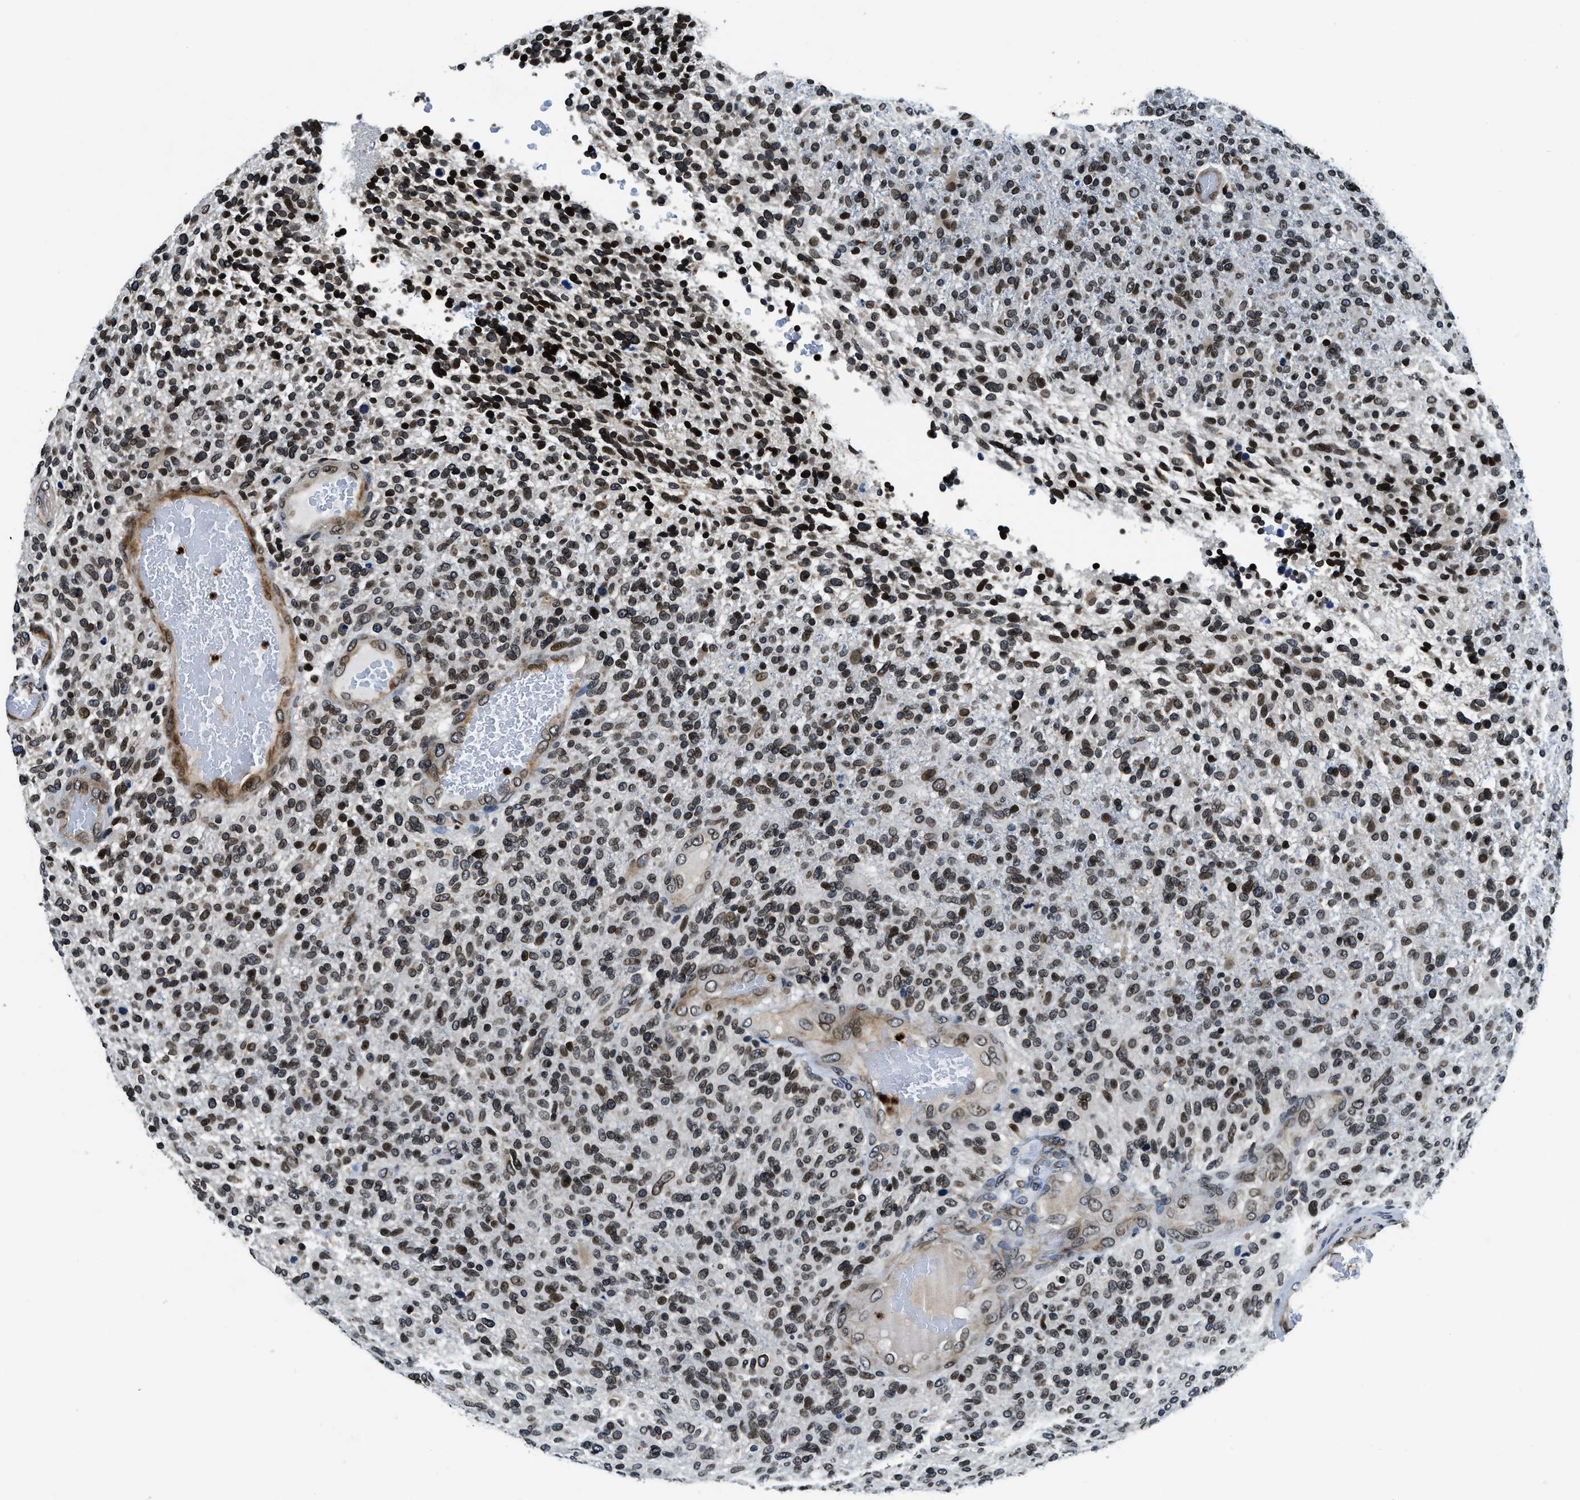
{"staining": {"intensity": "strong", "quantity": ">75%", "location": "nuclear"}, "tissue": "glioma", "cell_type": "Tumor cells", "image_type": "cancer", "snomed": [{"axis": "morphology", "description": "Glioma, malignant, High grade"}, {"axis": "topography", "description": "Brain"}], "caption": "An immunohistochemistry image of tumor tissue is shown. Protein staining in brown highlights strong nuclear positivity in glioma within tumor cells.", "gene": "ZC3HC1", "patient": {"sex": "male", "age": 72}}